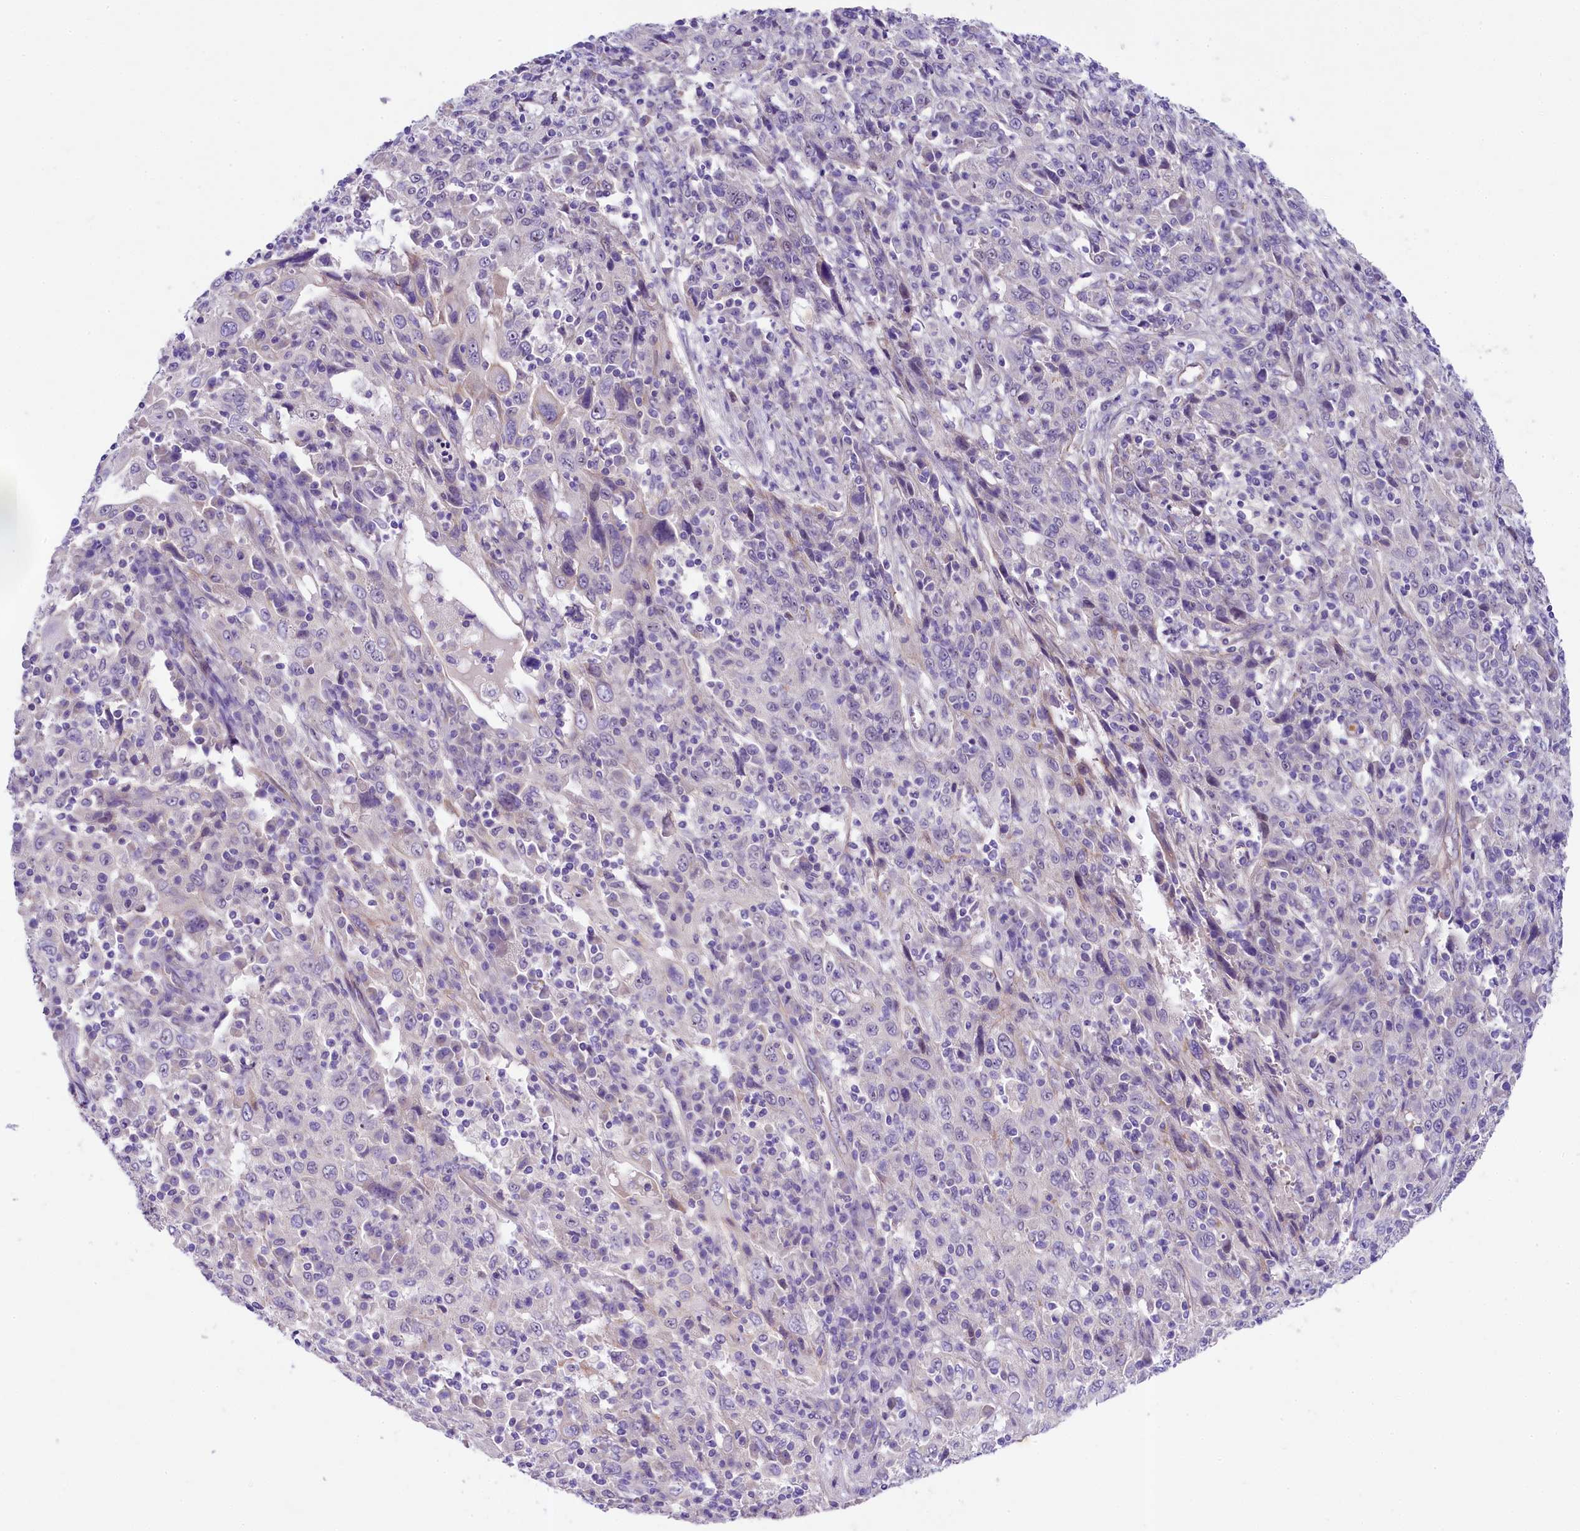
{"staining": {"intensity": "negative", "quantity": "none", "location": "none"}, "tissue": "cervical cancer", "cell_type": "Tumor cells", "image_type": "cancer", "snomed": [{"axis": "morphology", "description": "Squamous cell carcinoma, NOS"}, {"axis": "topography", "description": "Cervix"}], "caption": "An image of cervical cancer (squamous cell carcinoma) stained for a protein displays no brown staining in tumor cells.", "gene": "UBXN6", "patient": {"sex": "female", "age": 46}}